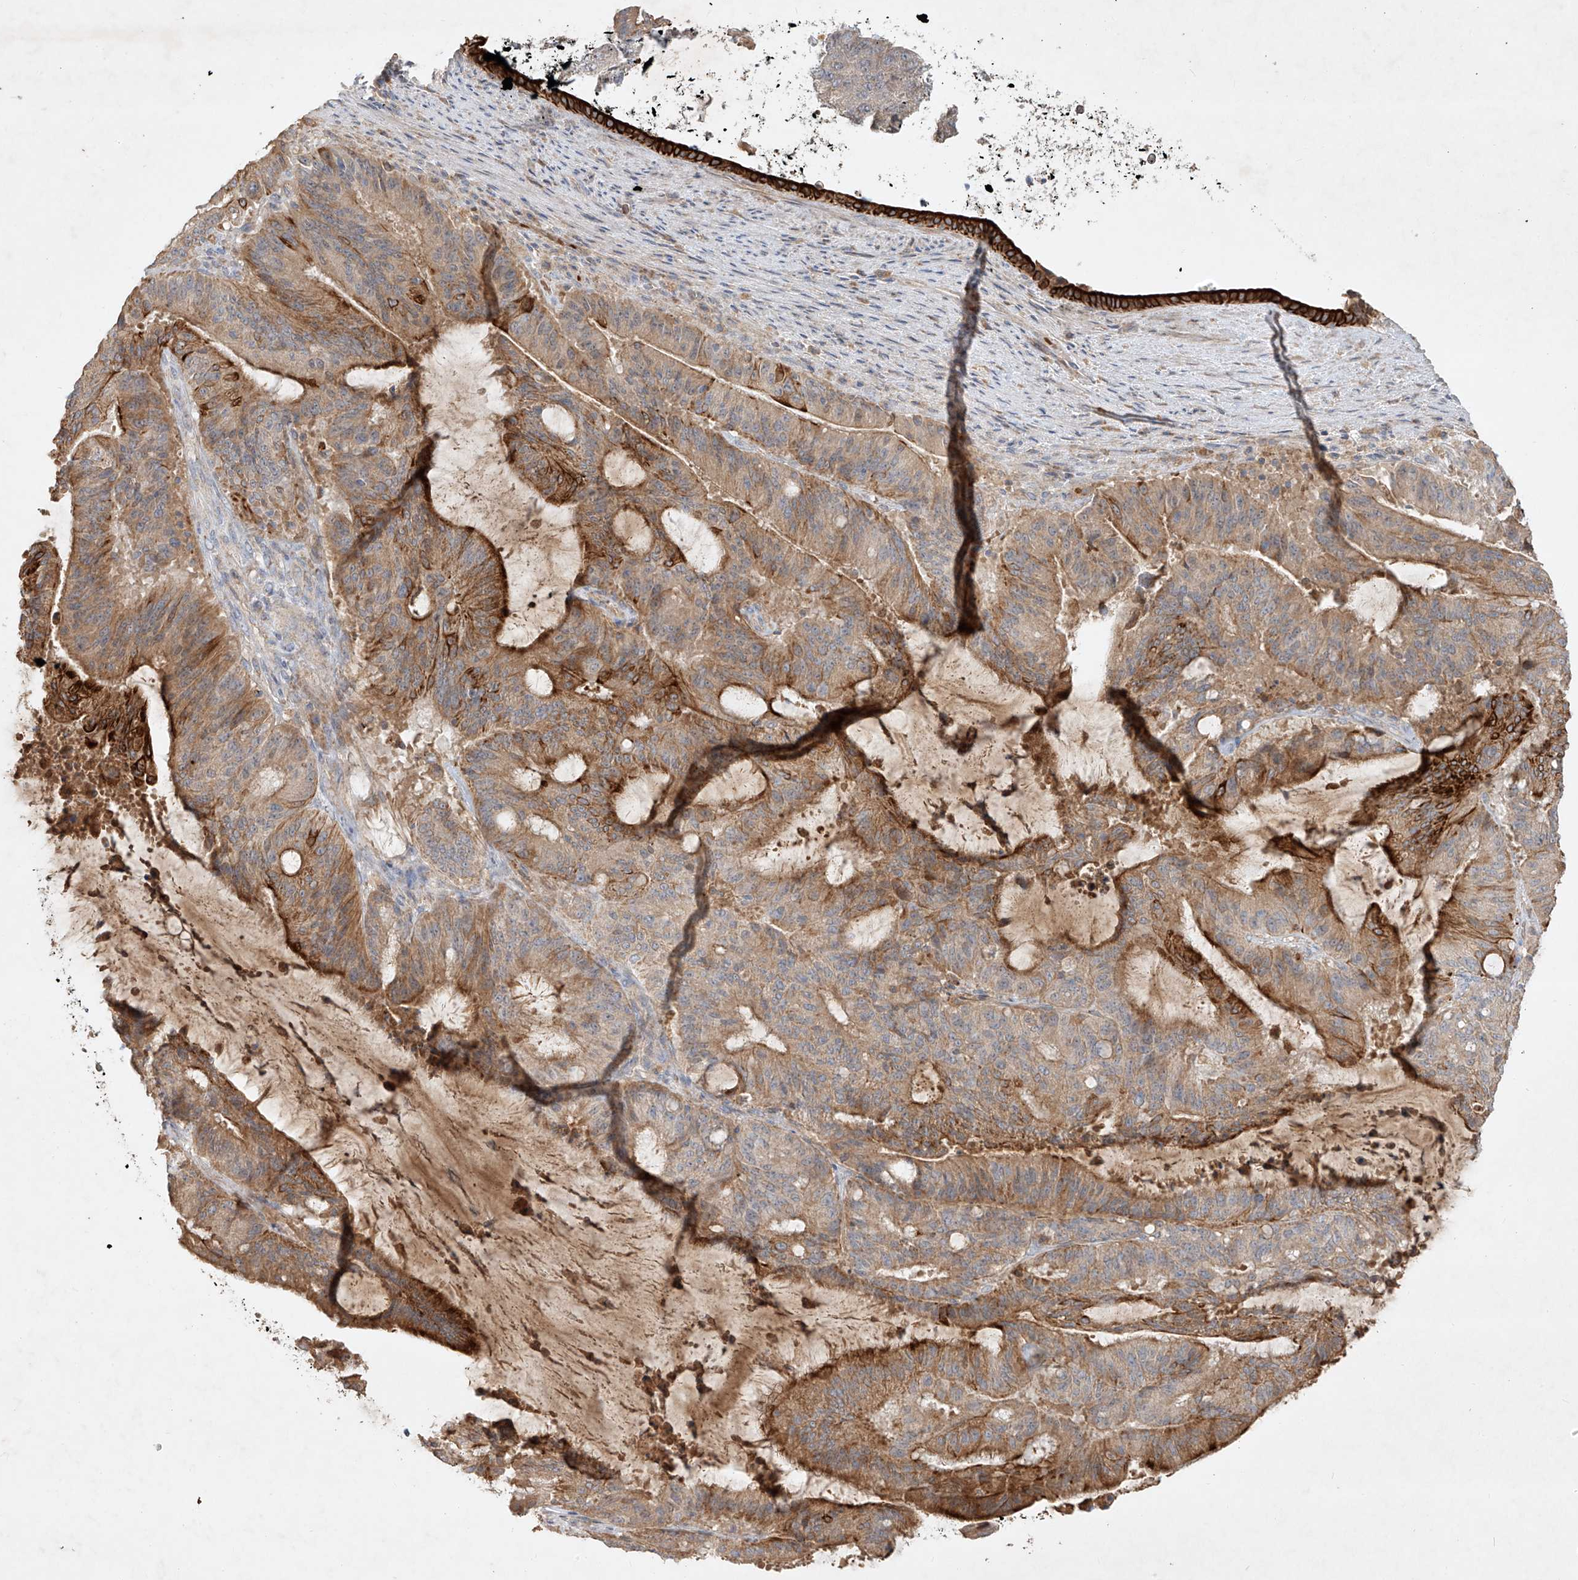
{"staining": {"intensity": "strong", "quantity": "25%-75%", "location": "cytoplasmic/membranous"}, "tissue": "liver cancer", "cell_type": "Tumor cells", "image_type": "cancer", "snomed": [{"axis": "morphology", "description": "Normal tissue, NOS"}, {"axis": "morphology", "description": "Cholangiocarcinoma"}, {"axis": "topography", "description": "Liver"}, {"axis": "topography", "description": "Peripheral nerve tissue"}], "caption": "Tumor cells reveal high levels of strong cytoplasmic/membranous positivity in about 25%-75% of cells in human cholangiocarcinoma (liver).", "gene": "KPNA7", "patient": {"sex": "female", "age": 73}}